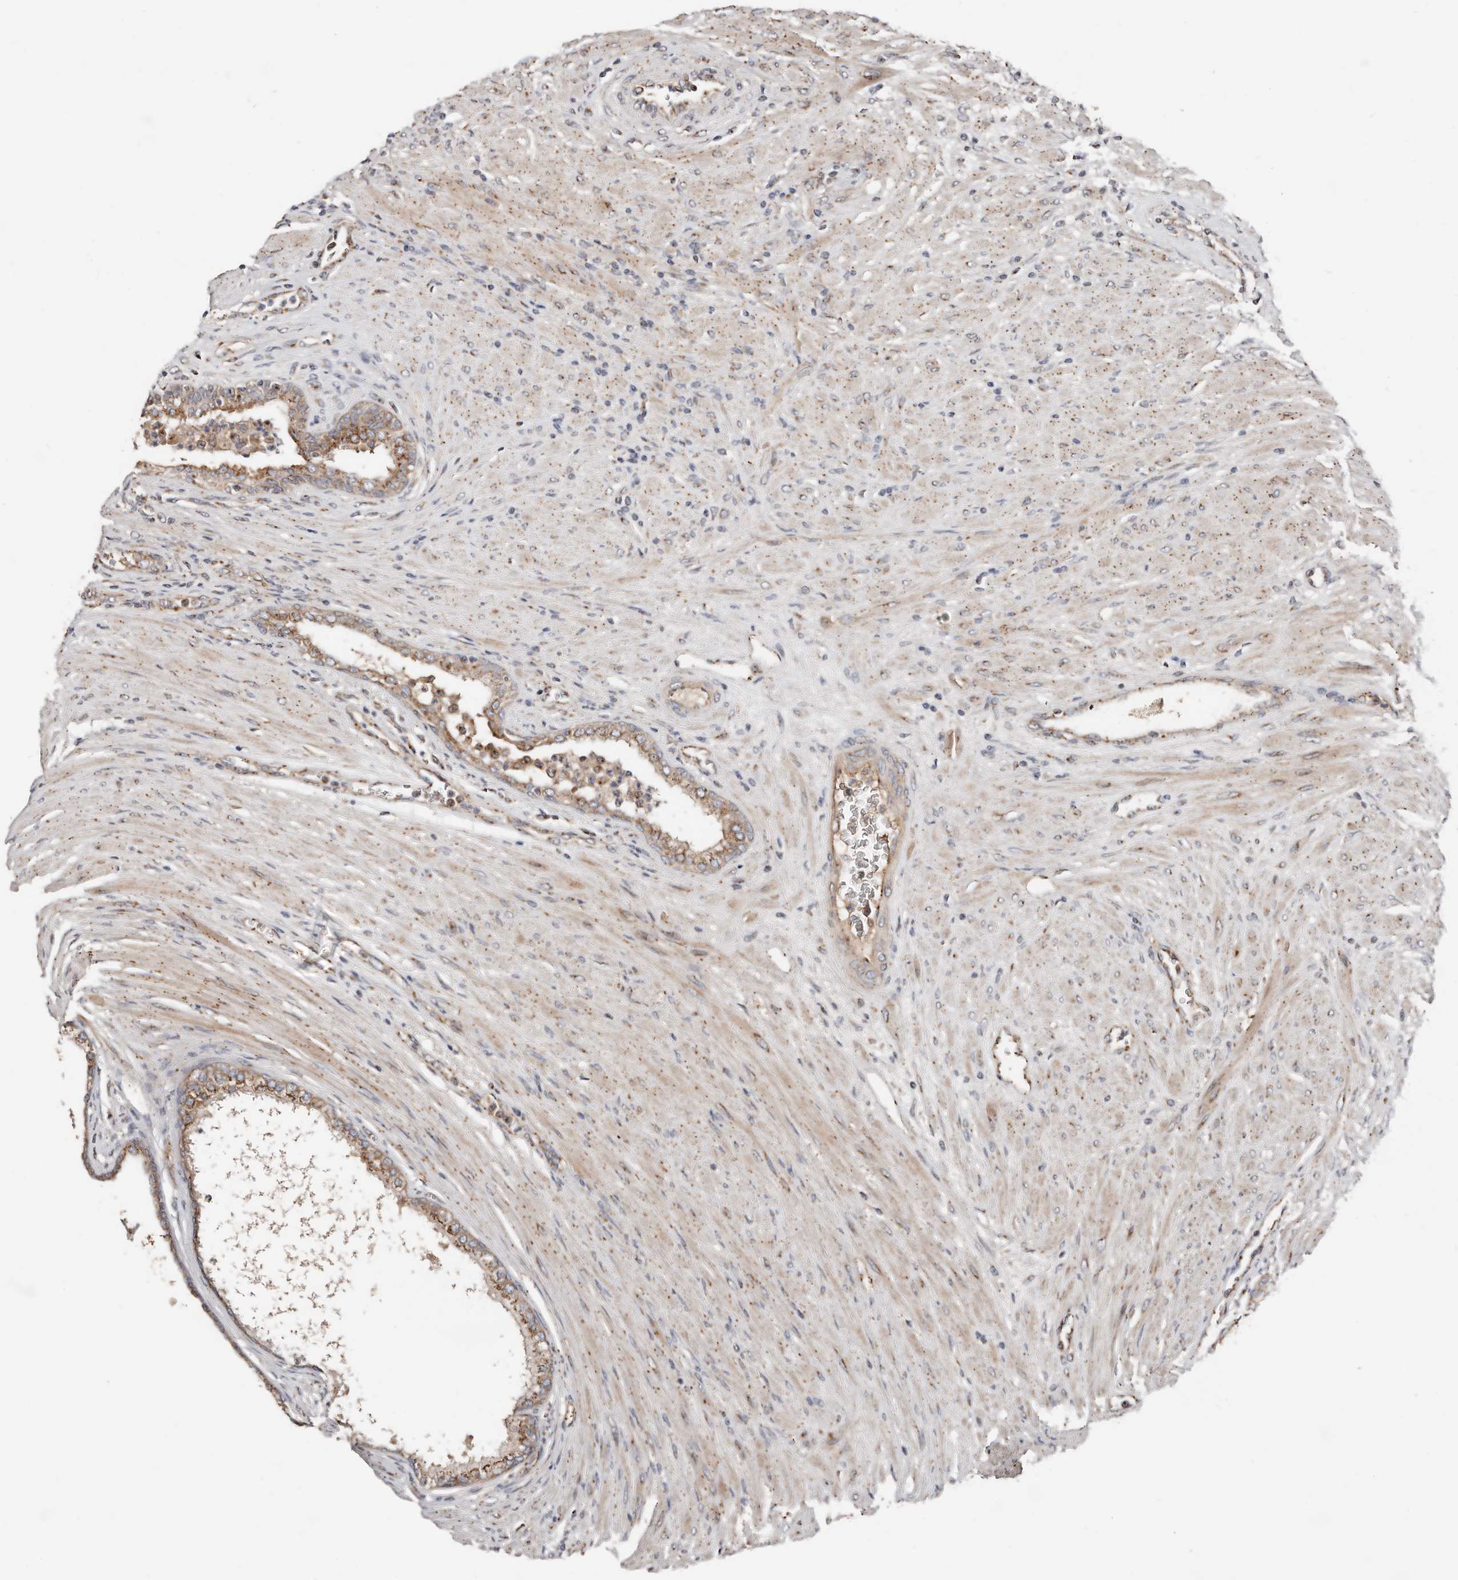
{"staining": {"intensity": "moderate", "quantity": ">75%", "location": "cytoplasmic/membranous"}, "tissue": "prostate cancer", "cell_type": "Tumor cells", "image_type": "cancer", "snomed": [{"axis": "morphology", "description": "Normal tissue, NOS"}, {"axis": "morphology", "description": "Adenocarcinoma, Low grade"}, {"axis": "topography", "description": "Prostate"}, {"axis": "topography", "description": "Peripheral nerve tissue"}], "caption": "DAB immunohistochemical staining of human prostate cancer (adenocarcinoma (low-grade)) shows moderate cytoplasmic/membranous protein staining in about >75% of tumor cells.", "gene": "COG1", "patient": {"sex": "male", "age": 71}}